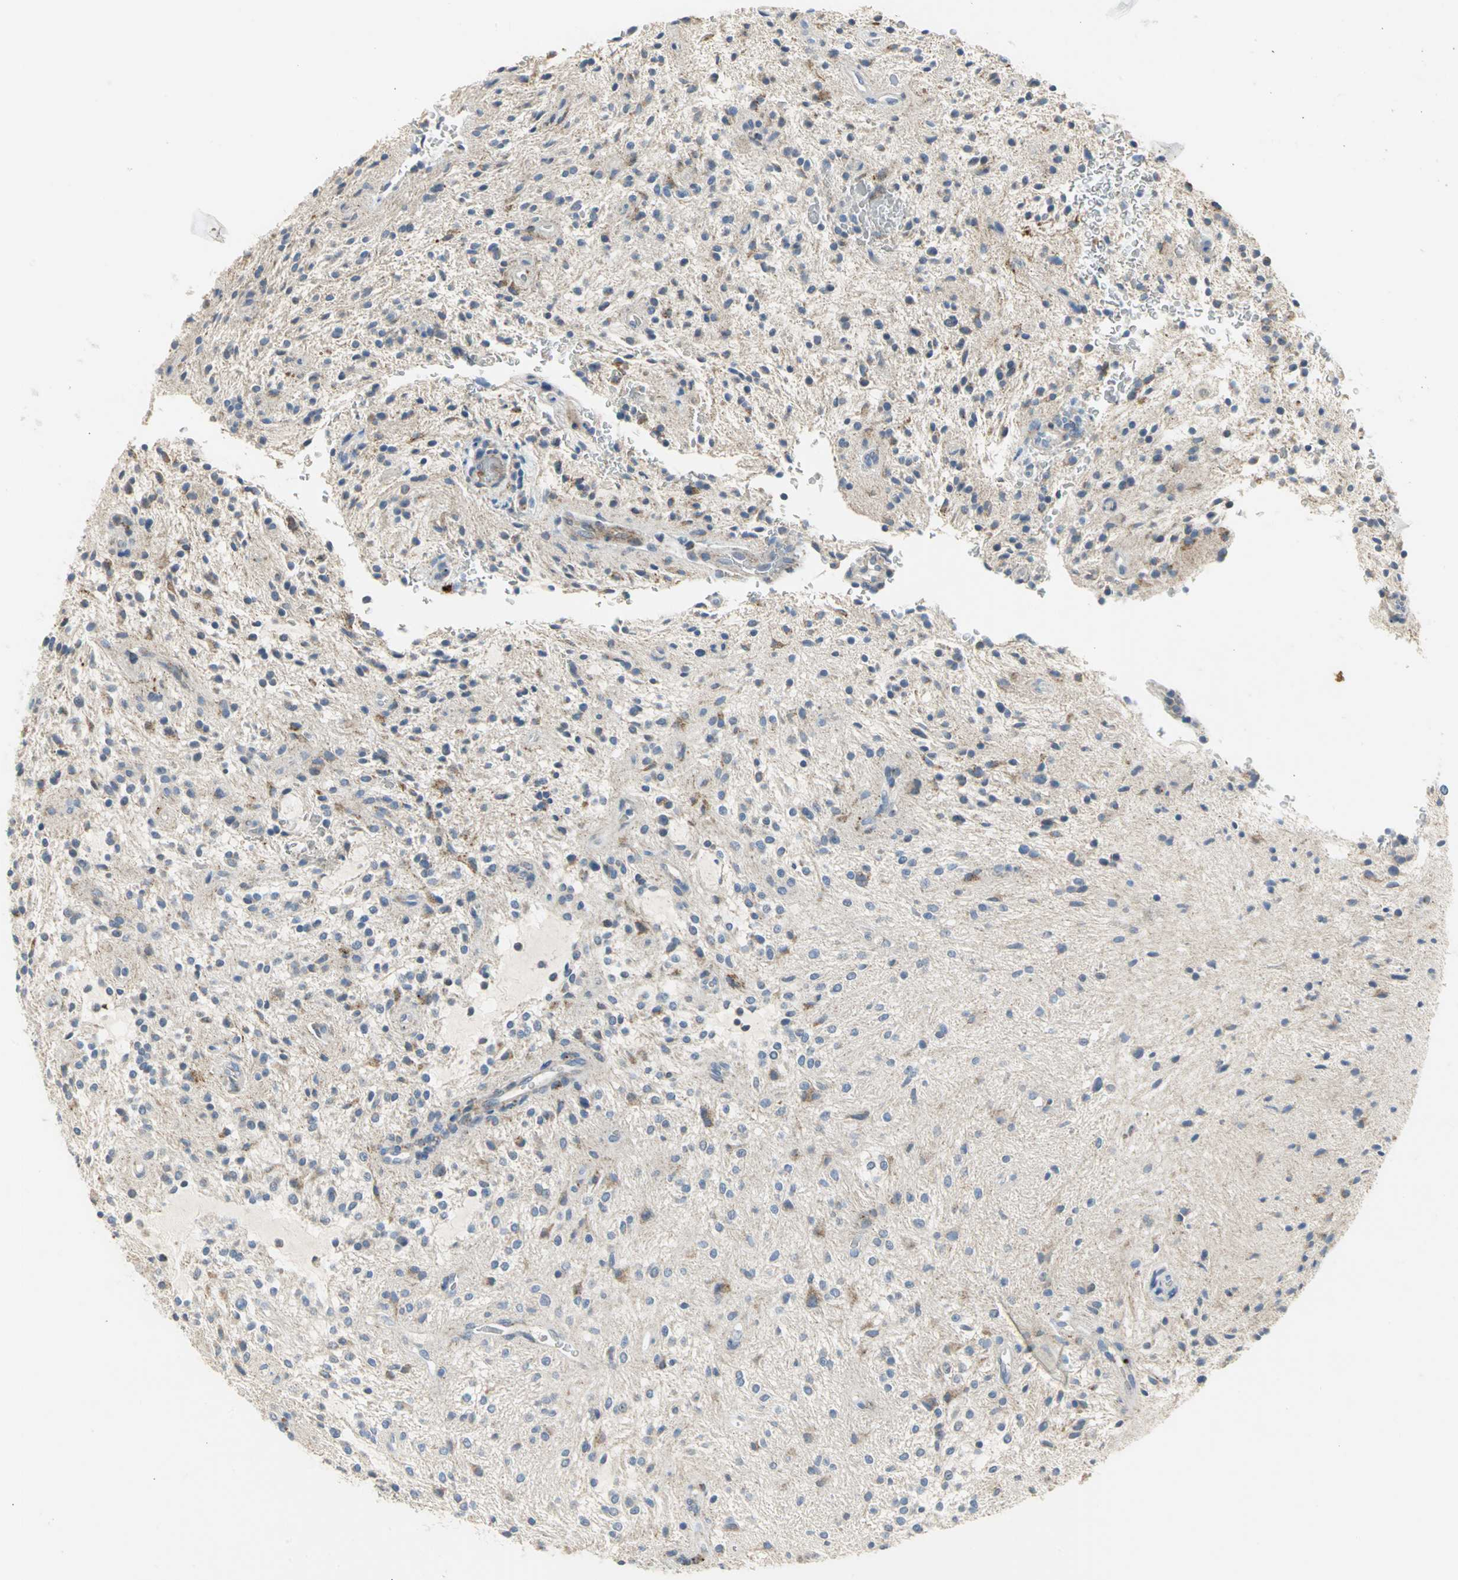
{"staining": {"intensity": "strong", "quantity": "25%-75%", "location": "cytoplasmic/membranous"}, "tissue": "glioma", "cell_type": "Tumor cells", "image_type": "cancer", "snomed": [{"axis": "morphology", "description": "Glioma, malignant, NOS"}, {"axis": "topography", "description": "Cerebellum"}], "caption": "A brown stain labels strong cytoplasmic/membranous positivity of a protein in human glioma (malignant) tumor cells.", "gene": "SPPL2B", "patient": {"sex": "female", "age": 10}}